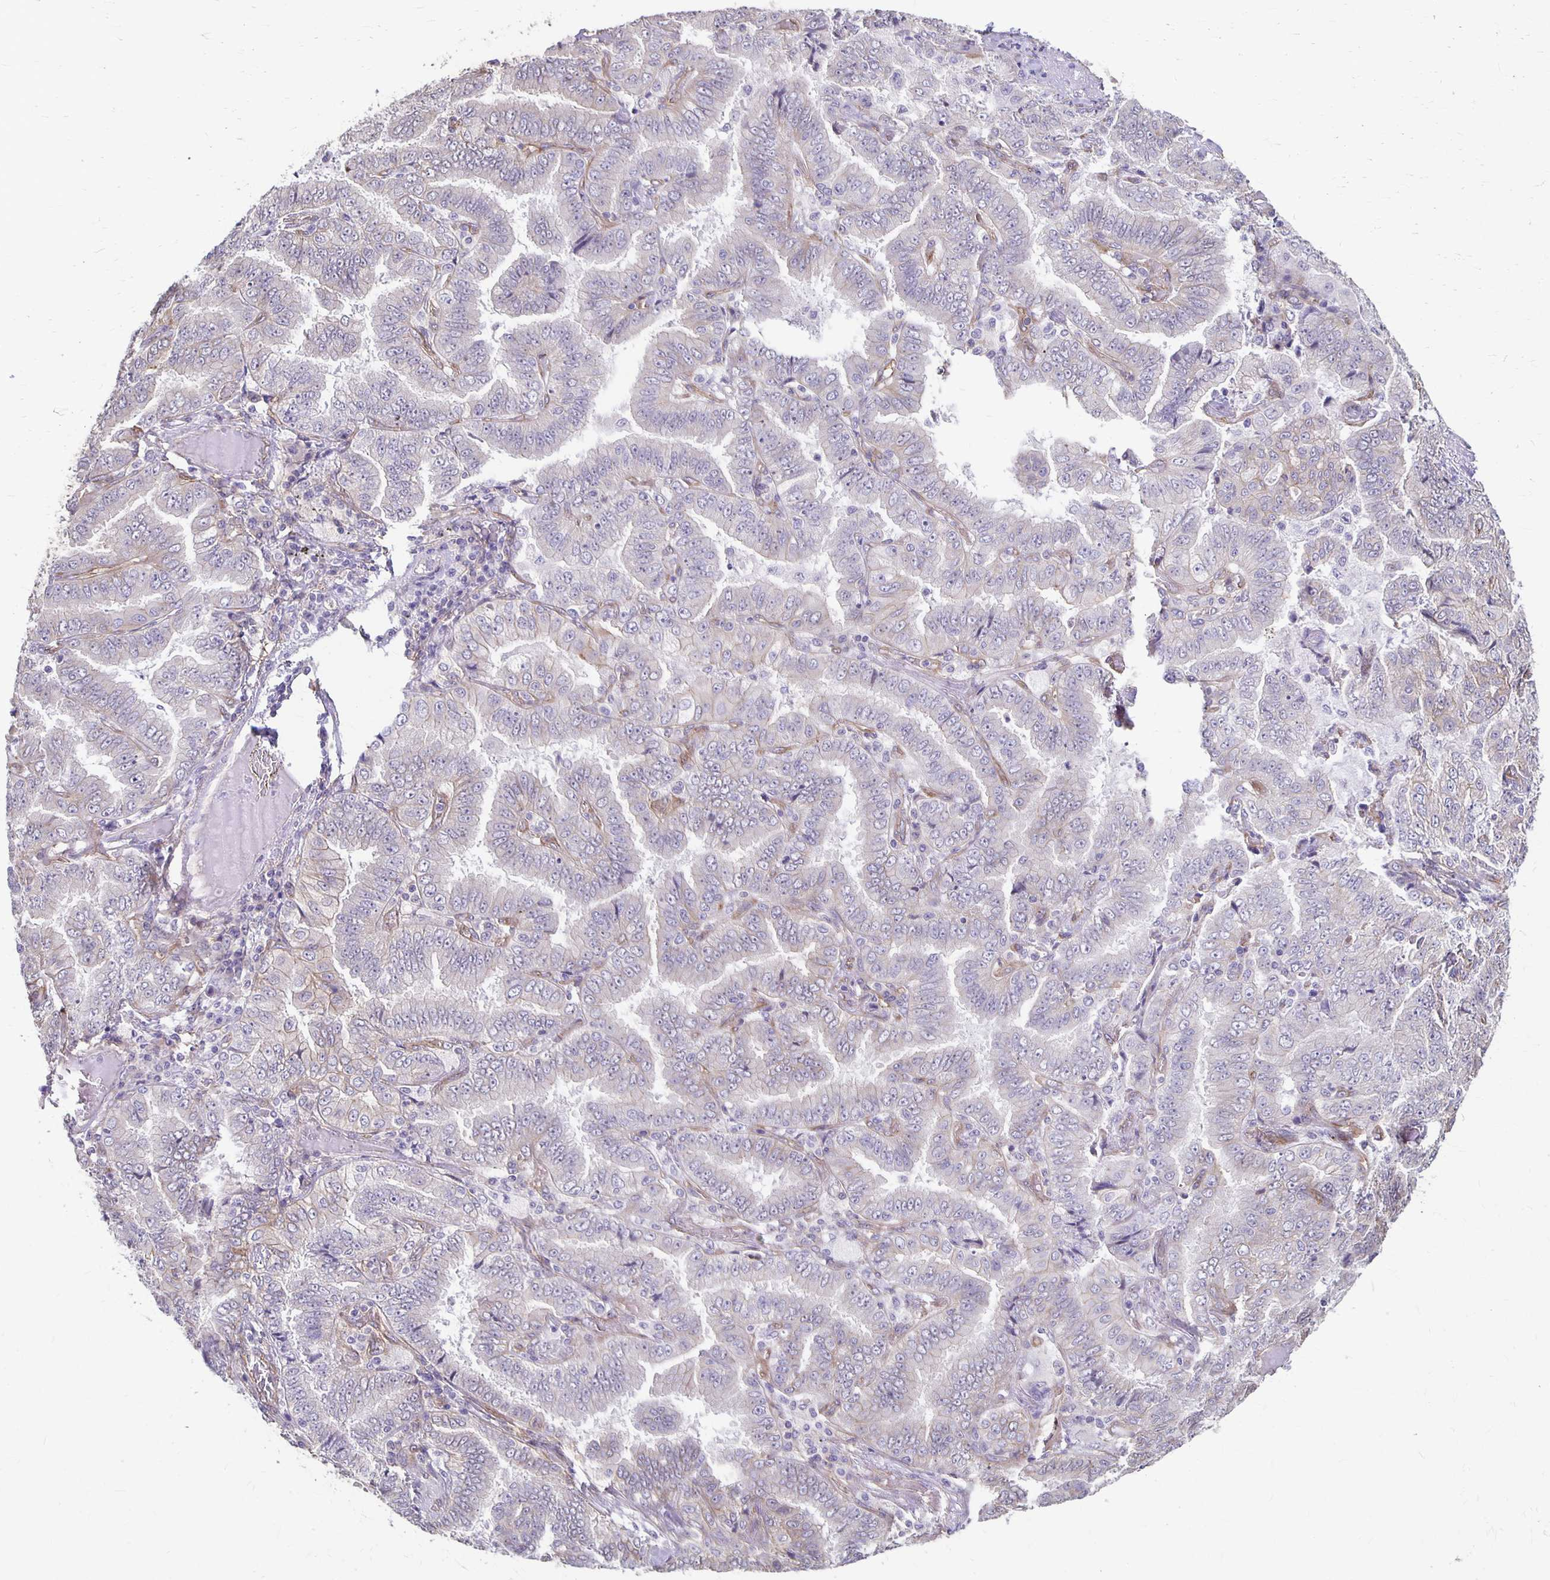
{"staining": {"intensity": "weak", "quantity": "<25%", "location": "cytoplasmic/membranous"}, "tissue": "lung cancer", "cell_type": "Tumor cells", "image_type": "cancer", "snomed": [{"axis": "morphology", "description": "Aneuploidy"}, {"axis": "morphology", "description": "Adenocarcinoma, NOS"}, {"axis": "morphology", "description": "Adenocarcinoma, metastatic, NOS"}, {"axis": "topography", "description": "Lymph node"}, {"axis": "topography", "description": "Lung"}], "caption": "The immunohistochemistry (IHC) micrograph has no significant positivity in tumor cells of lung cancer (adenocarcinoma) tissue.", "gene": "PPP1R3E", "patient": {"sex": "female", "age": 48}}